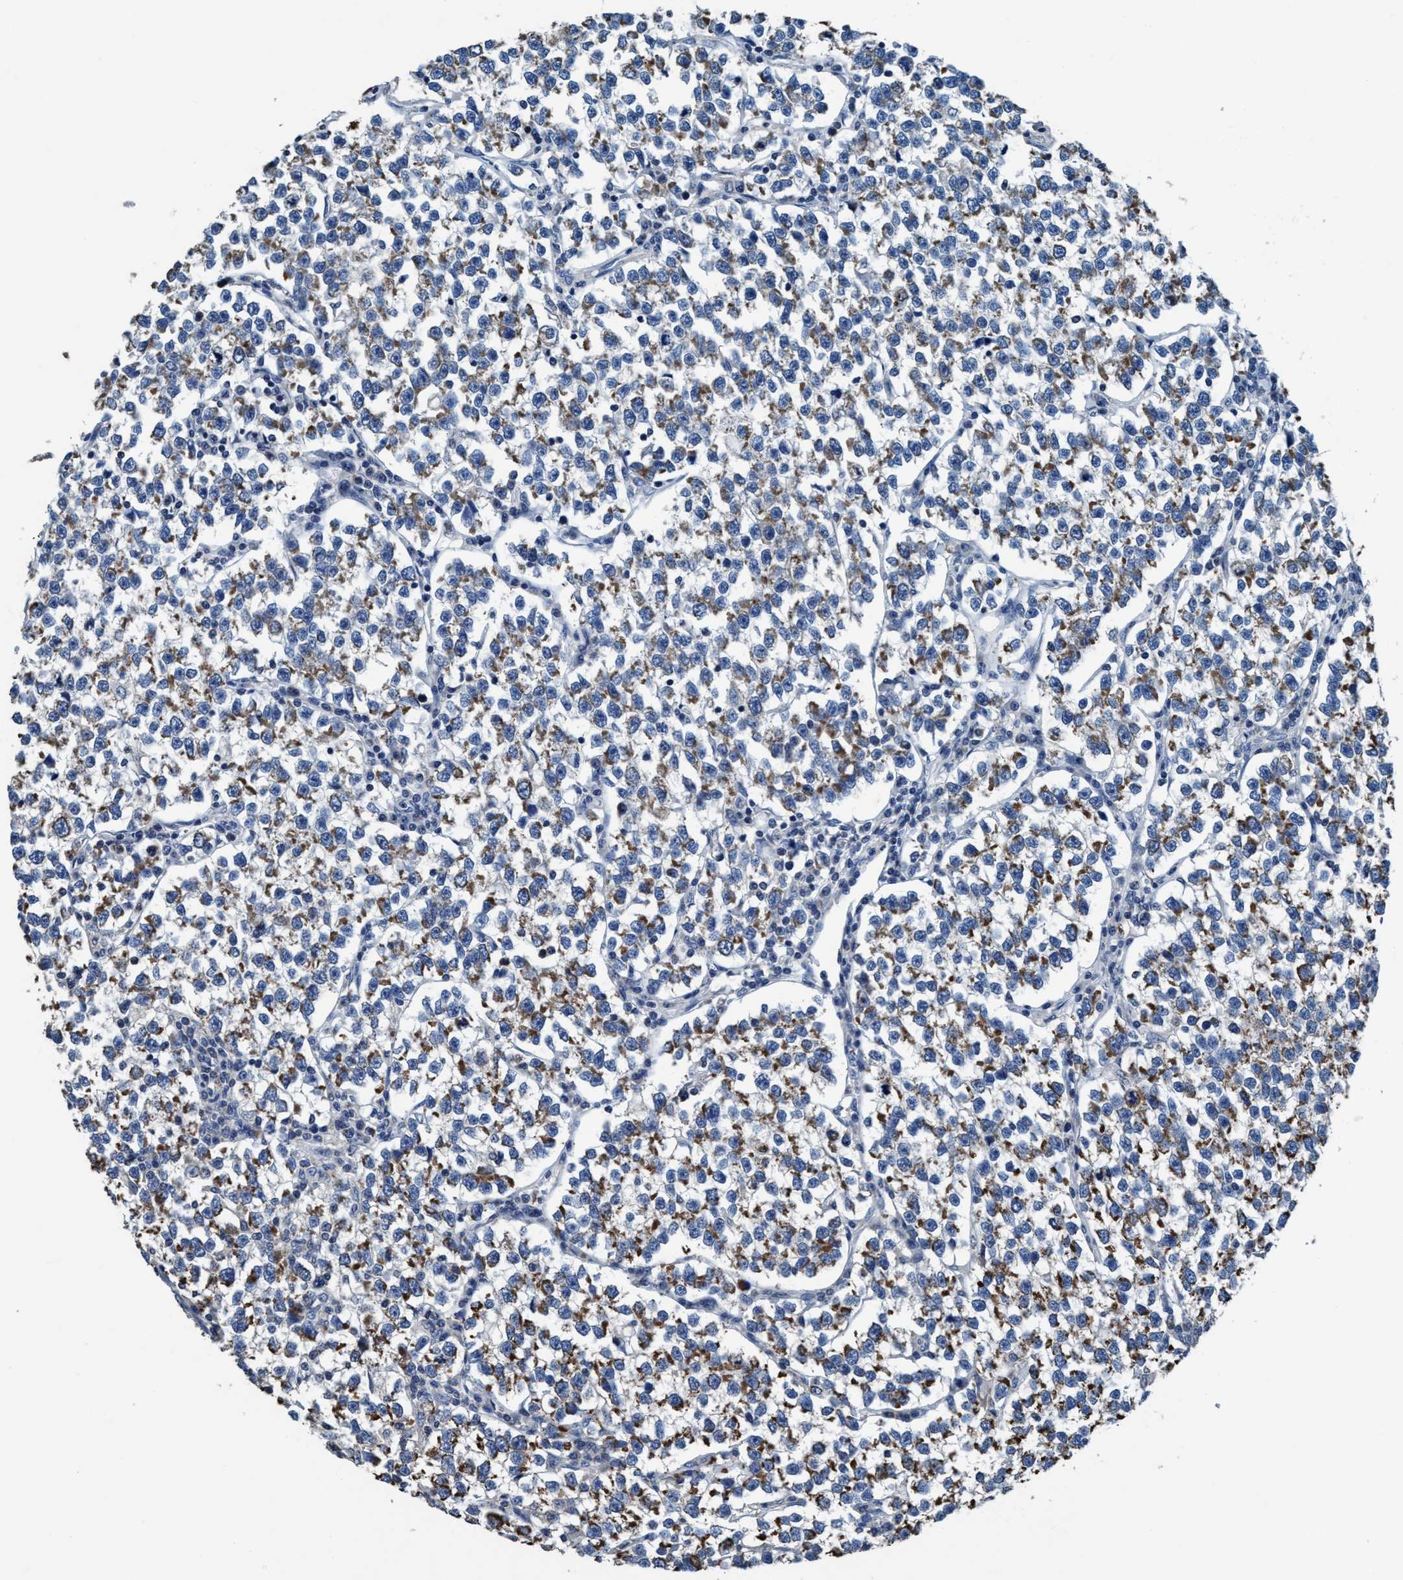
{"staining": {"intensity": "moderate", "quantity": ">75%", "location": "cytoplasmic/membranous"}, "tissue": "testis cancer", "cell_type": "Tumor cells", "image_type": "cancer", "snomed": [{"axis": "morphology", "description": "Normal tissue, NOS"}, {"axis": "morphology", "description": "Seminoma, NOS"}, {"axis": "topography", "description": "Testis"}], "caption": "High-magnification brightfield microscopy of testis cancer stained with DAB (brown) and counterstained with hematoxylin (blue). tumor cells exhibit moderate cytoplasmic/membranous positivity is appreciated in approximately>75% of cells.", "gene": "ANKFN1", "patient": {"sex": "male", "age": 43}}